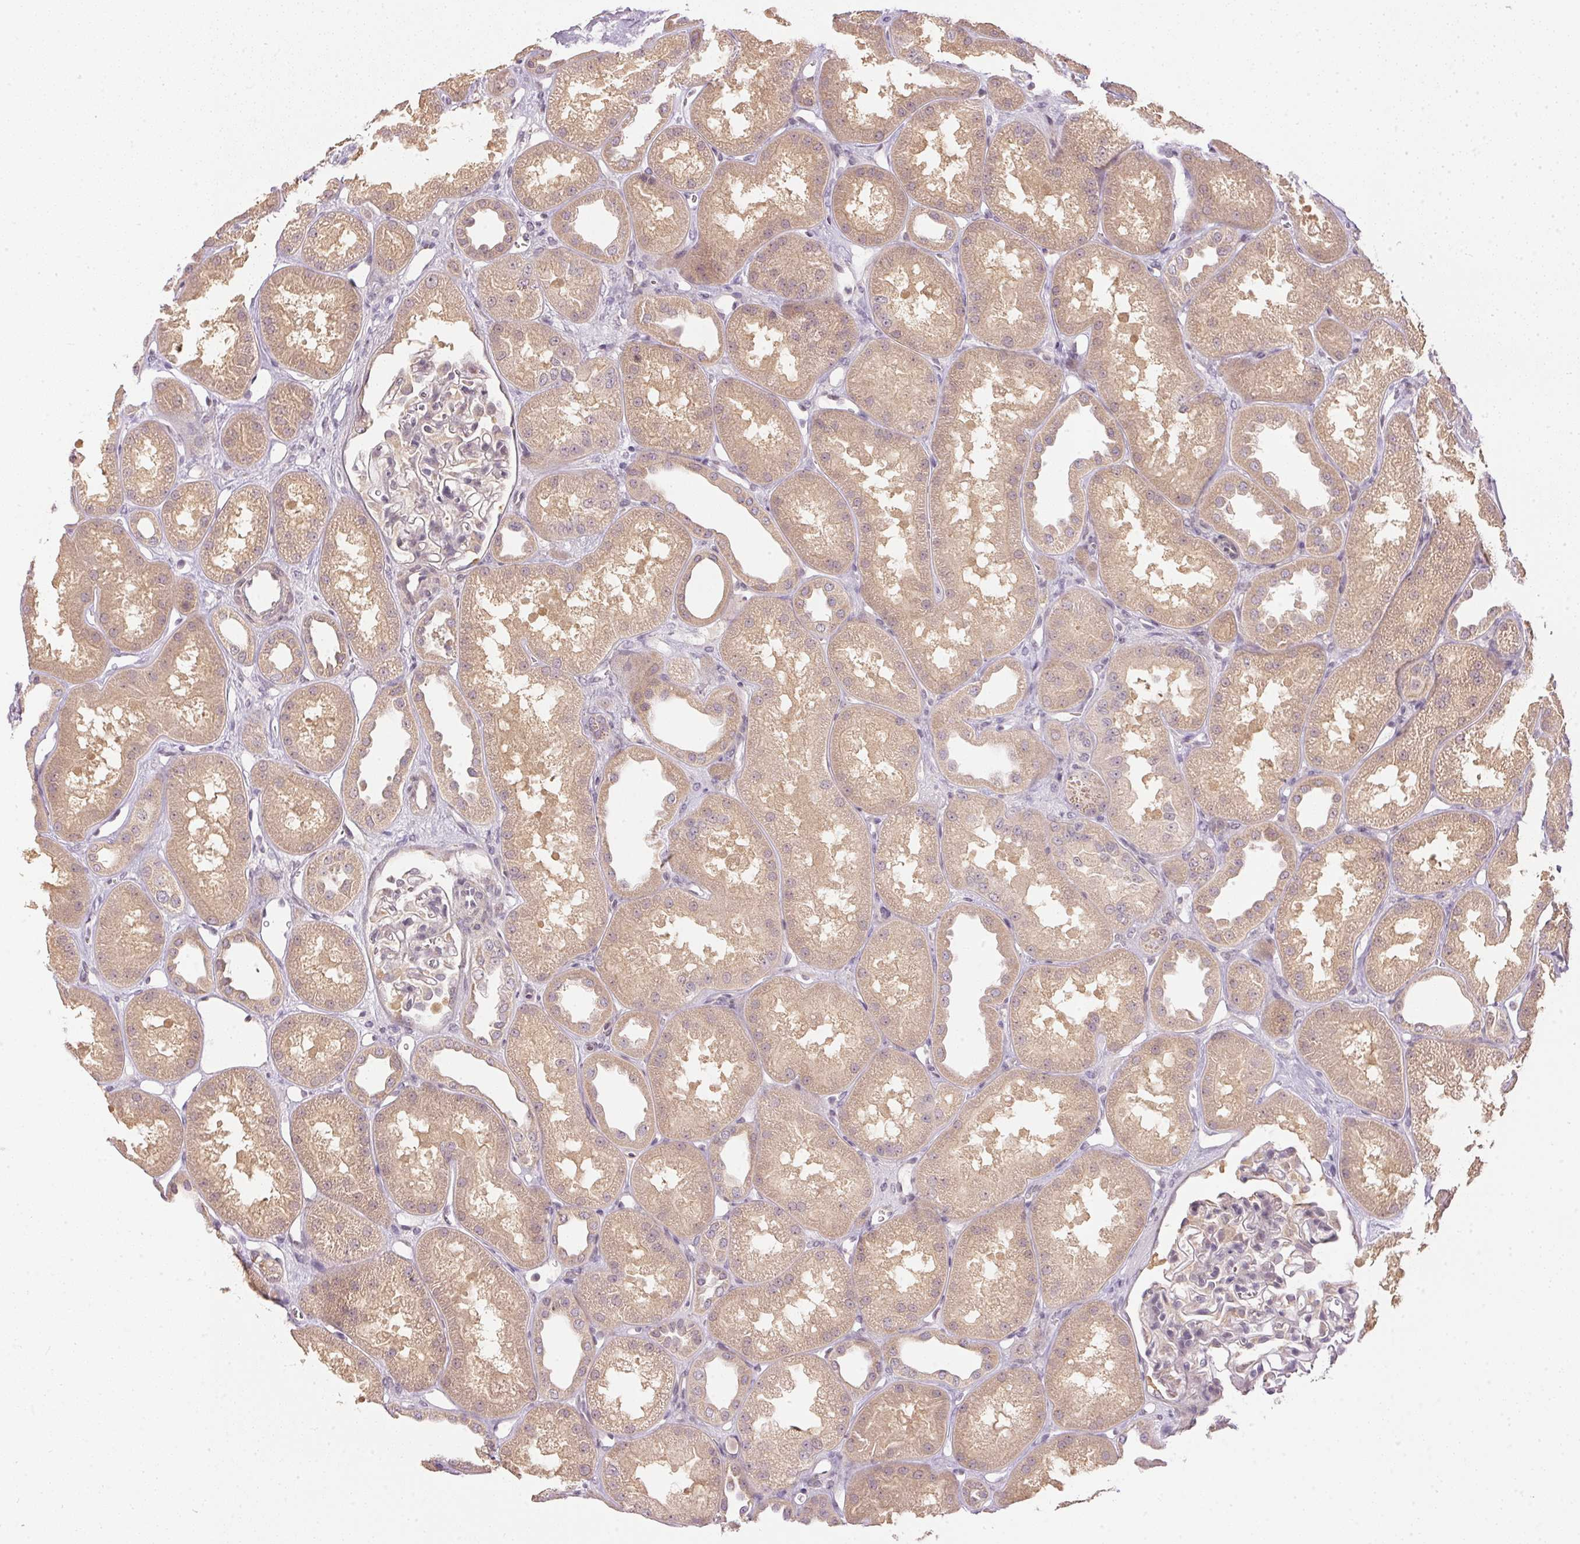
{"staining": {"intensity": "weak", "quantity": "<25%", "location": "cytoplasmic/membranous"}, "tissue": "kidney", "cell_type": "Cells in glomeruli", "image_type": "normal", "snomed": [{"axis": "morphology", "description": "Normal tissue, NOS"}, {"axis": "topography", "description": "Kidney"}], "caption": "This is an immunohistochemistry photomicrograph of normal human kidney. There is no expression in cells in glomeruli.", "gene": "TTC23L", "patient": {"sex": "male", "age": 61}}